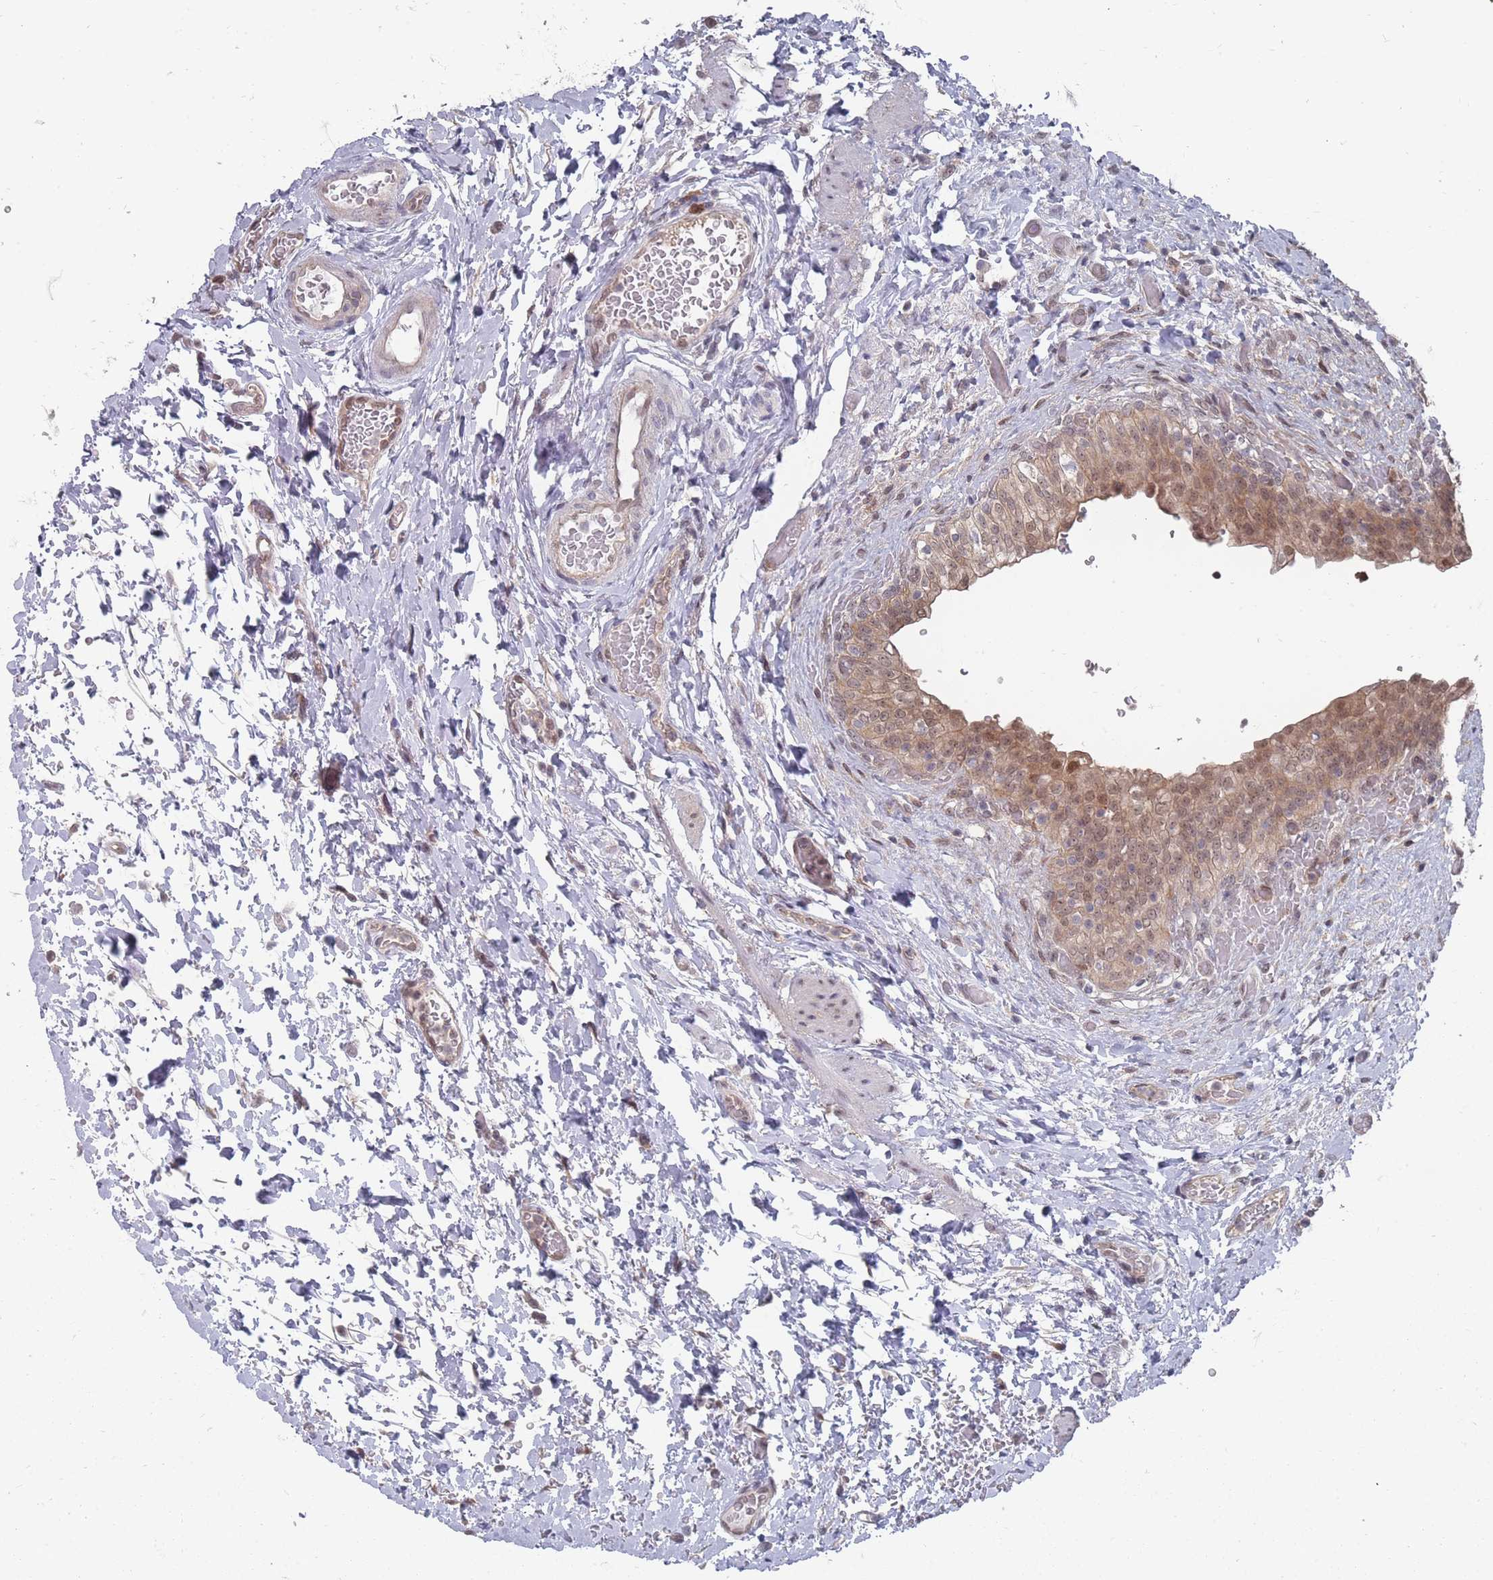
{"staining": {"intensity": "moderate", "quantity": ">75%", "location": "cytoplasmic/membranous,nuclear"}, "tissue": "urinary bladder", "cell_type": "Urothelial cells", "image_type": "normal", "snomed": [{"axis": "morphology", "description": "Normal tissue, NOS"}, {"axis": "topography", "description": "Urinary bladder"}], "caption": "Immunohistochemistry (IHC) (DAB) staining of benign urinary bladder shows moderate cytoplasmic/membranous,nuclear protein positivity in about >75% of urothelial cells. (brown staining indicates protein expression, while blue staining denotes nuclei).", "gene": "NKD1", "patient": {"sex": "male", "age": 69}}